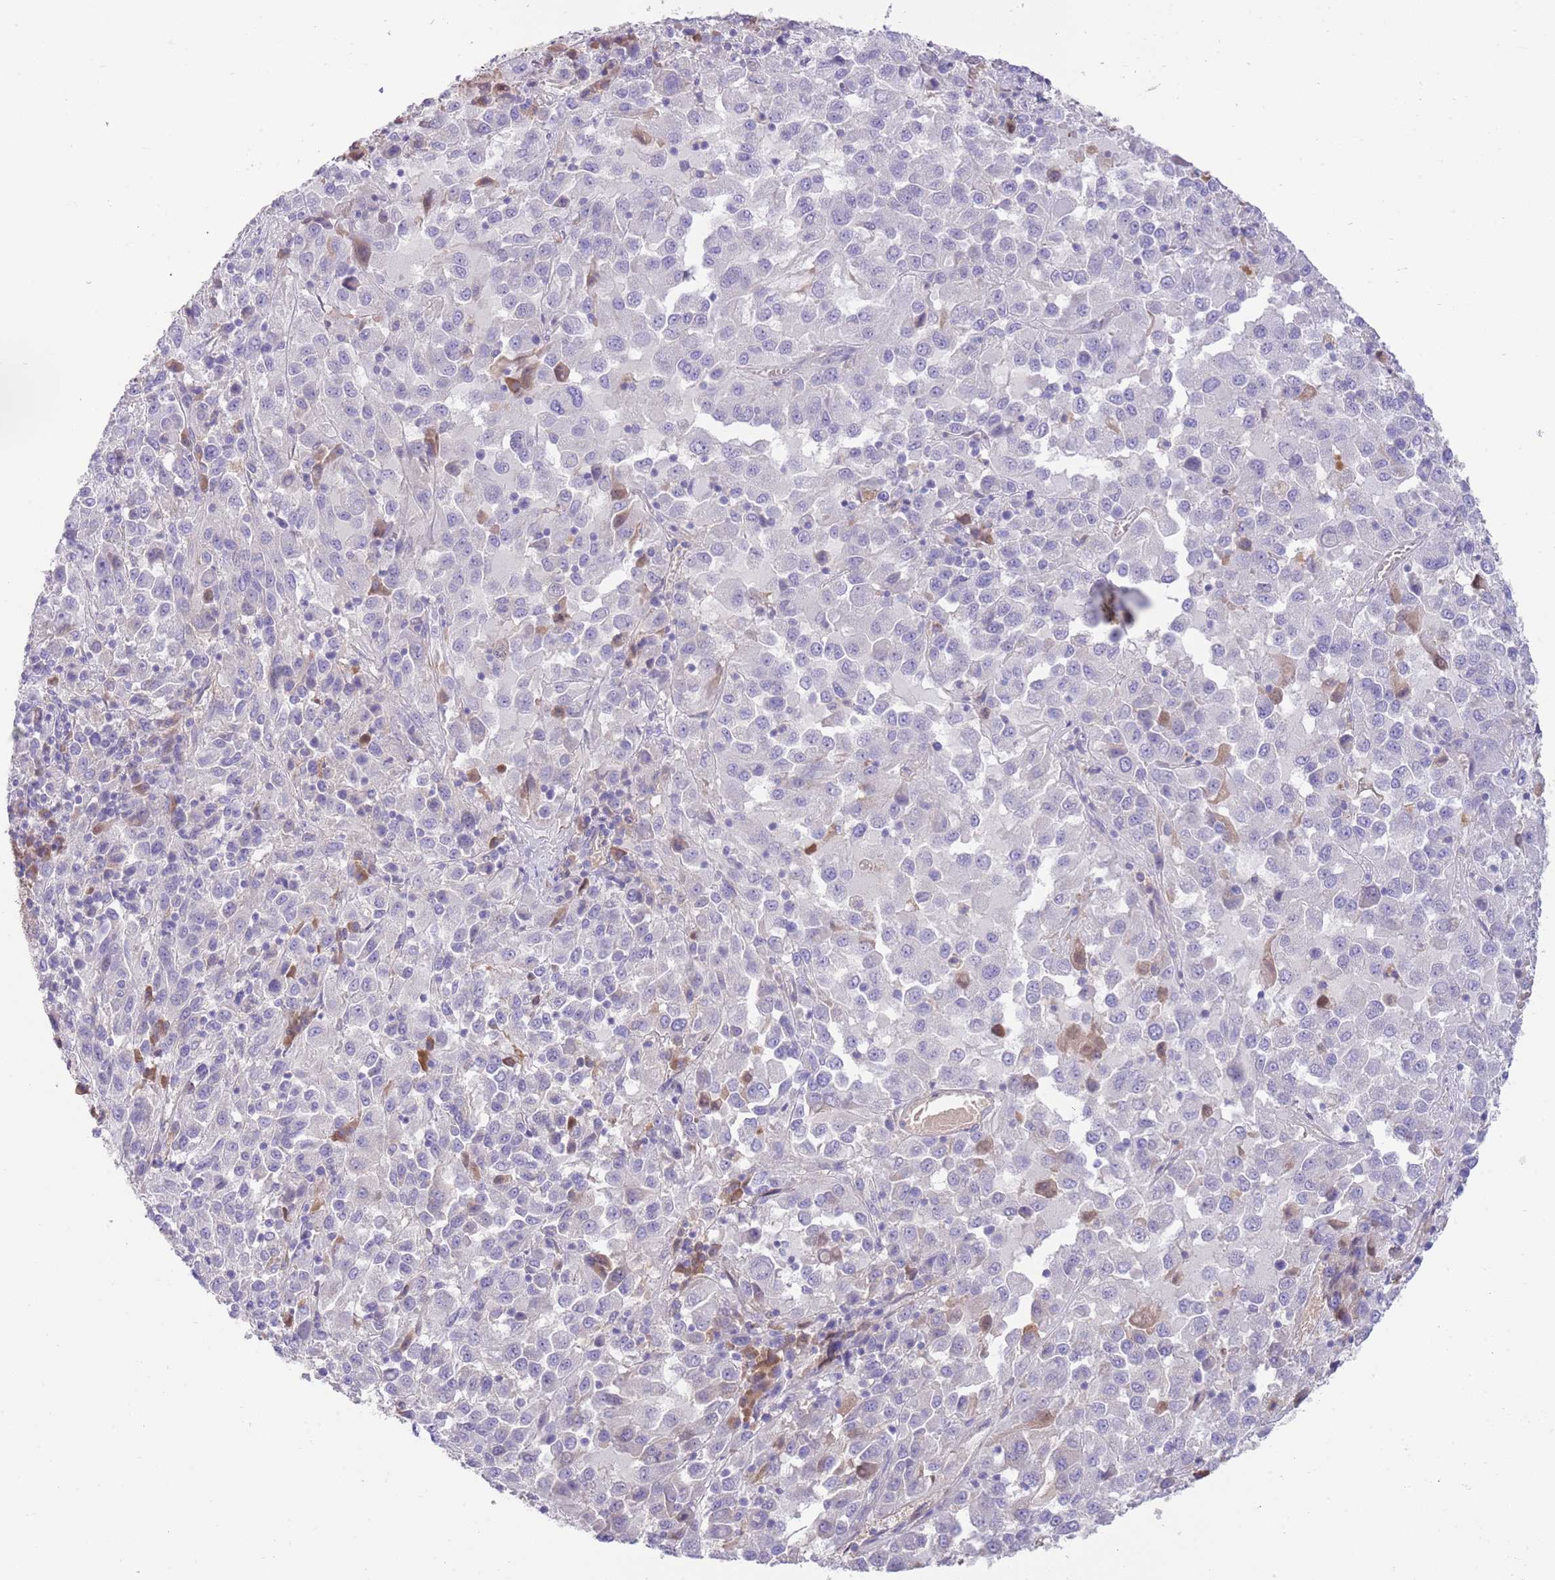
{"staining": {"intensity": "negative", "quantity": "none", "location": "none"}, "tissue": "melanoma", "cell_type": "Tumor cells", "image_type": "cancer", "snomed": [{"axis": "morphology", "description": "Malignant melanoma, Metastatic site"}, {"axis": "topography", "description": "Lung"}], "caption": "Immunohistochemical staining of human malignant melanoma (metastatic site) displays no significant expression in tumor cells.", "gene": "IGFL4", "patient": {"sex": "male", "age": 64}}